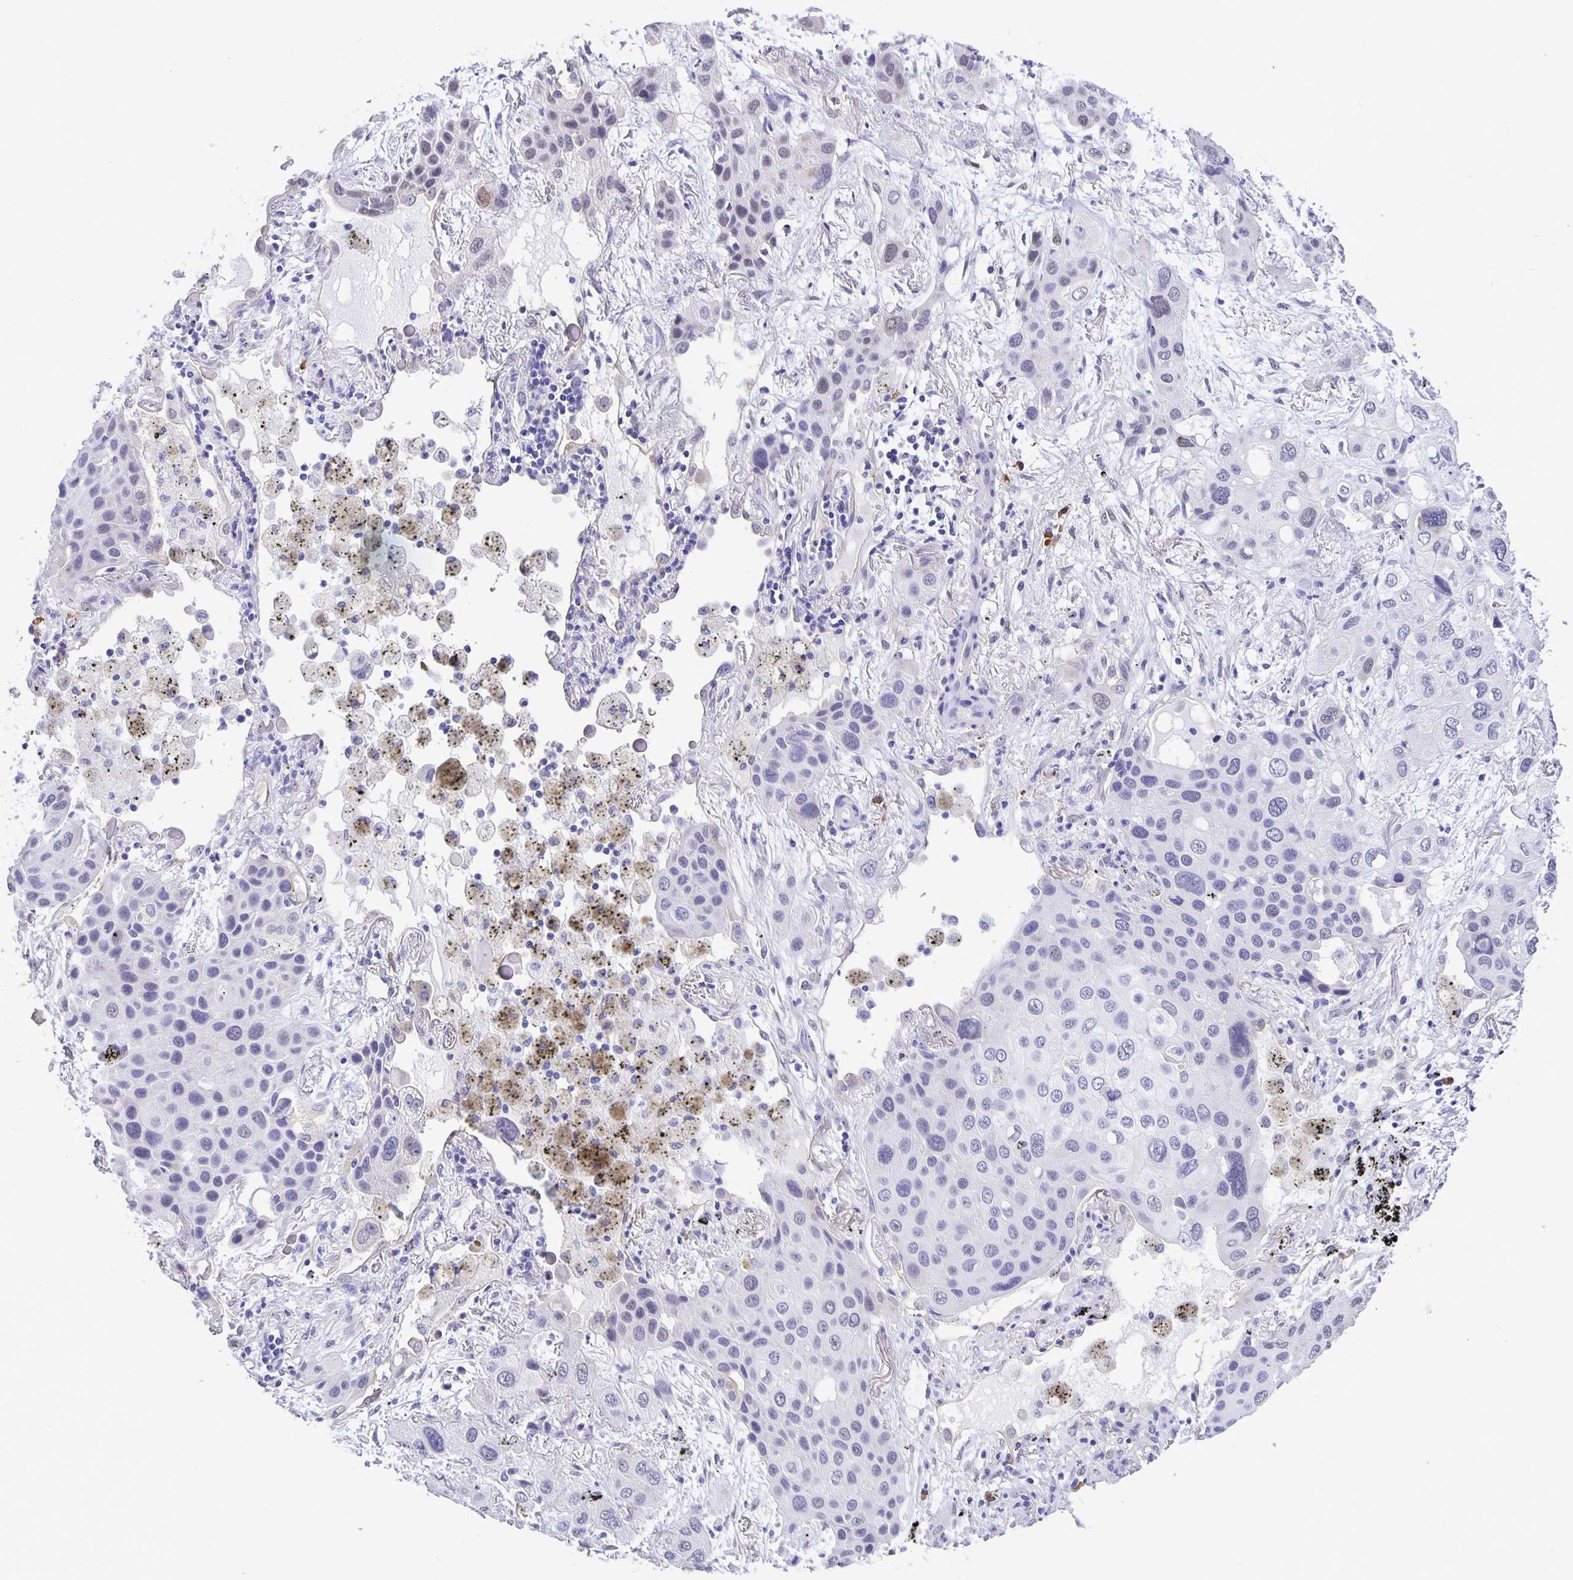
{"staining": {"intensity": "negative", "quantity": "none", "location": "none"}, "tissue": "lung cancer", "cell_type": "Tumor cells", "image_type": "cancer", "snomed": [{"axis": "morphology", "description": "Squamous cell carcinoma, NOS"}, {"axis": "morphology", "description": "Squamous cell carcinoma, metastatic, NOS"}, {"axis": "topography", "description": "Lung"}], "caption": "Photomicrograph shows no protein staining in tumor cells of lung cancer tissue. Nuclei are stained in blue.", "gene": "ERMN", "patient": {"sex": "male", "age": 59}}